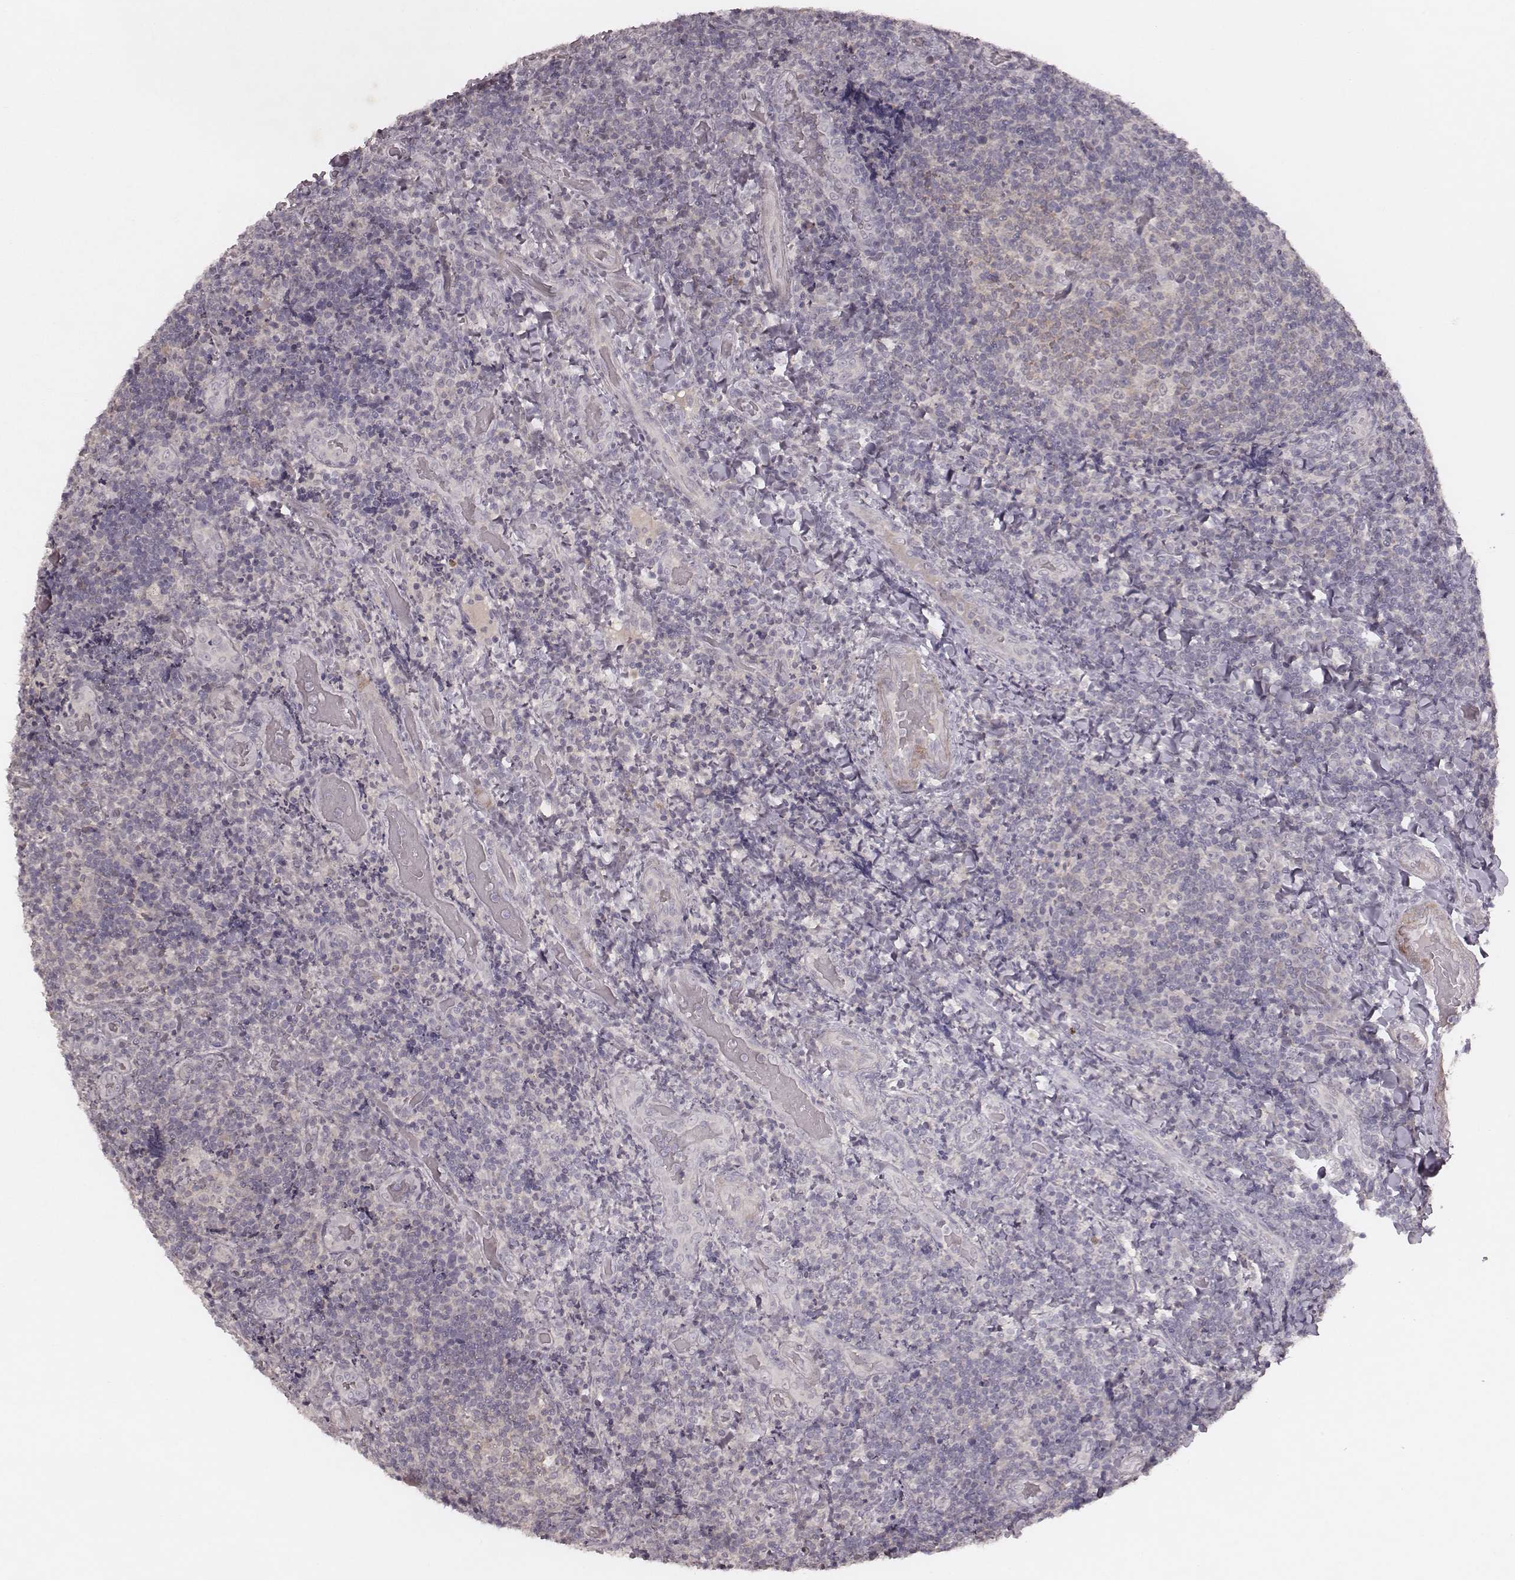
{"staining": {"intensity": "weak", "quantity": "25%-75%", "location": "cytoplasmic/membranous"}, "tissue": "tonsil", "cell_type": "Germinal center cells", "image_type": "normal", "snomed": [{"axis": "morphology", "description": "Normal tissue, NOS"}, {"axis": "topography", "description": "Tonsil"}], "caption": "This histopathology image displays unremarkable tonsil stained with immunohistochemistry to label a protein in brown. The cytoplasmic/membranous of germinal center cells show weak positivity for the protein. Nuclei are counter-stained blue.", "gene": "FAM13B", "patient": {"sex": "male", "age": 17}}